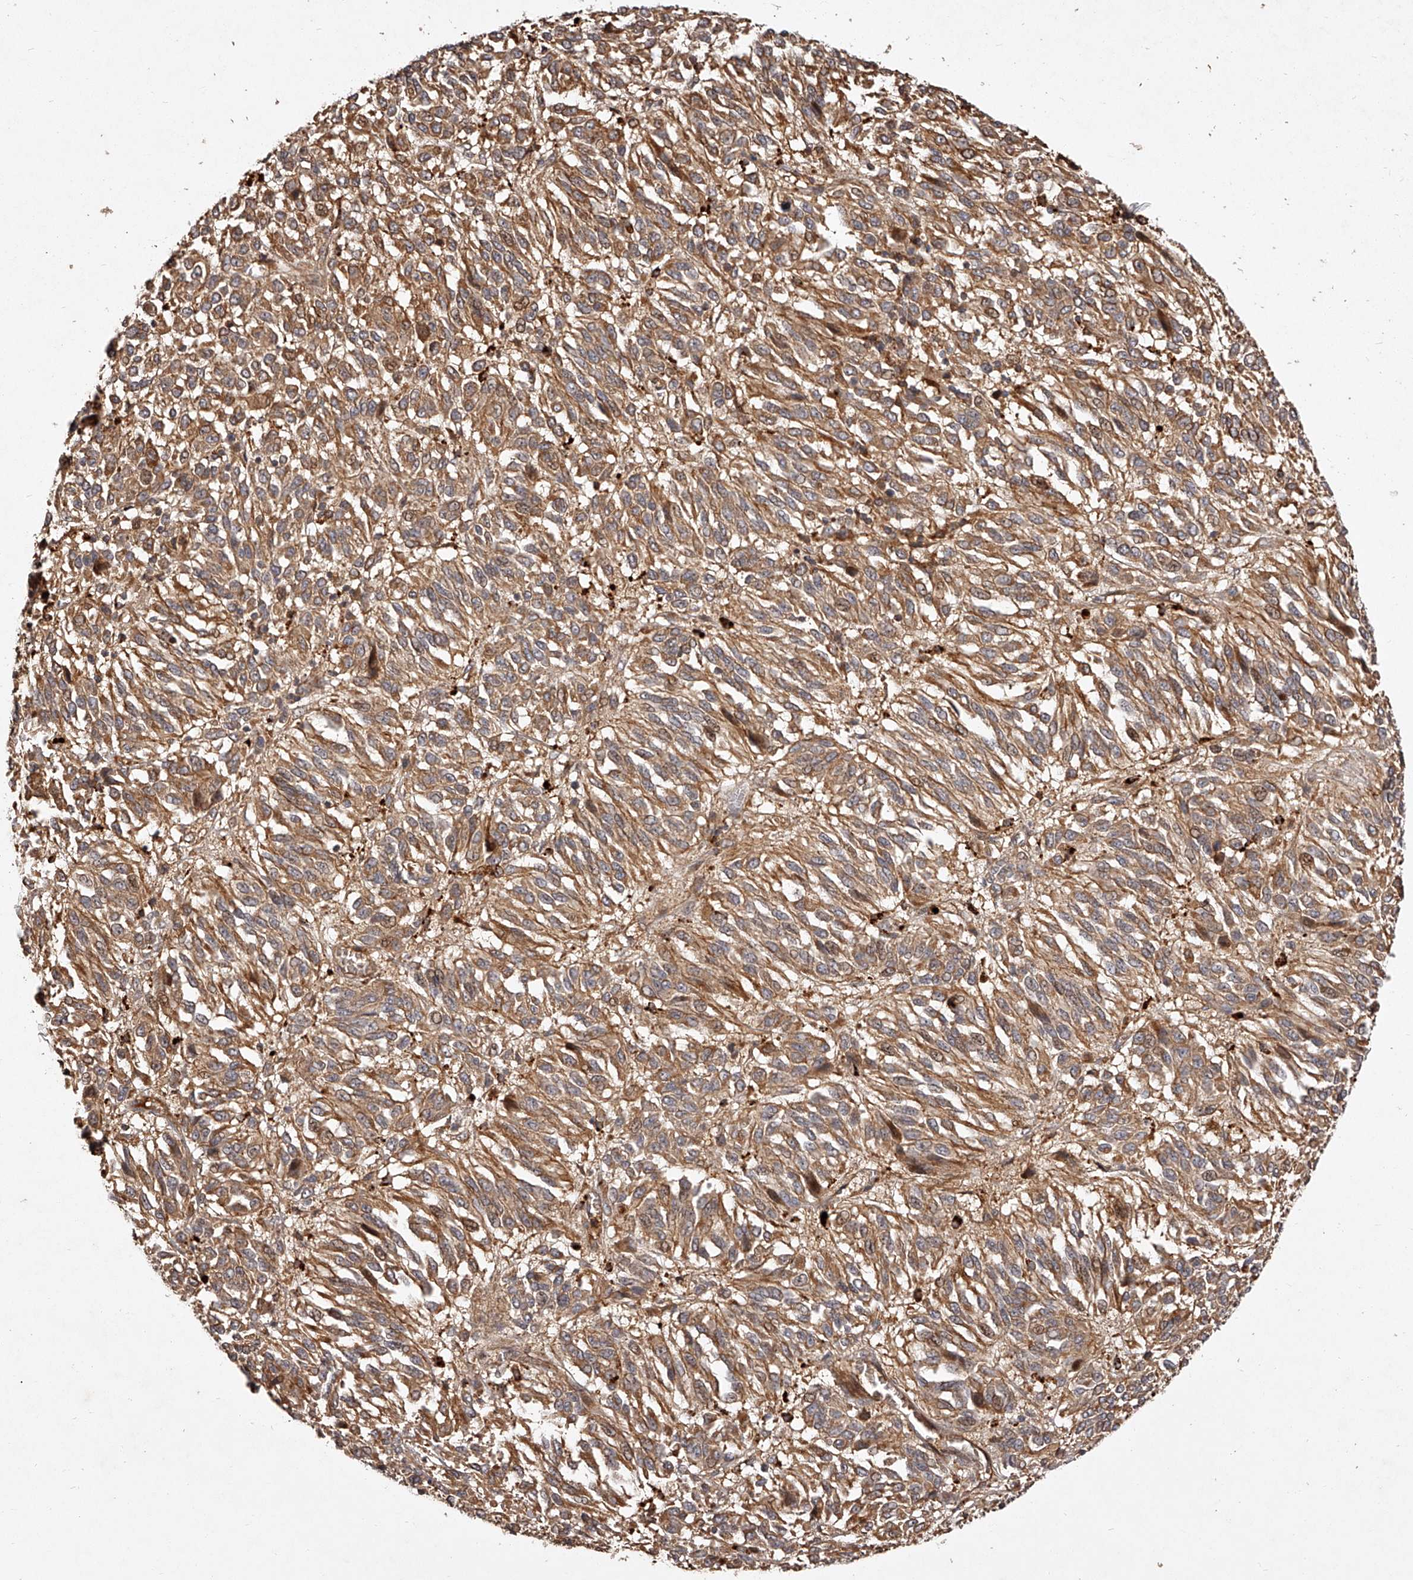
{"staining": {"intensity": "moderate", "quantity": ">75%", "location": "cytoplasmic/membranous"}, "tissue": "melanoma", "cell_type": "Tumor cells", "image_type": "cancer", "snomed": [{"axis": "morphology", "description": "Malignant melanoma, Metastatic site"}, {"axis": "topography", "description": "Lung"}], "caption": "Tumor cells display moderate cytoplasmic/membranous positivity in approximately >75% of cells in melanoma. Nuclei are stained in blue.", "gene": "CRYZL1", "patient": {"sex": "male", "age": 64}}